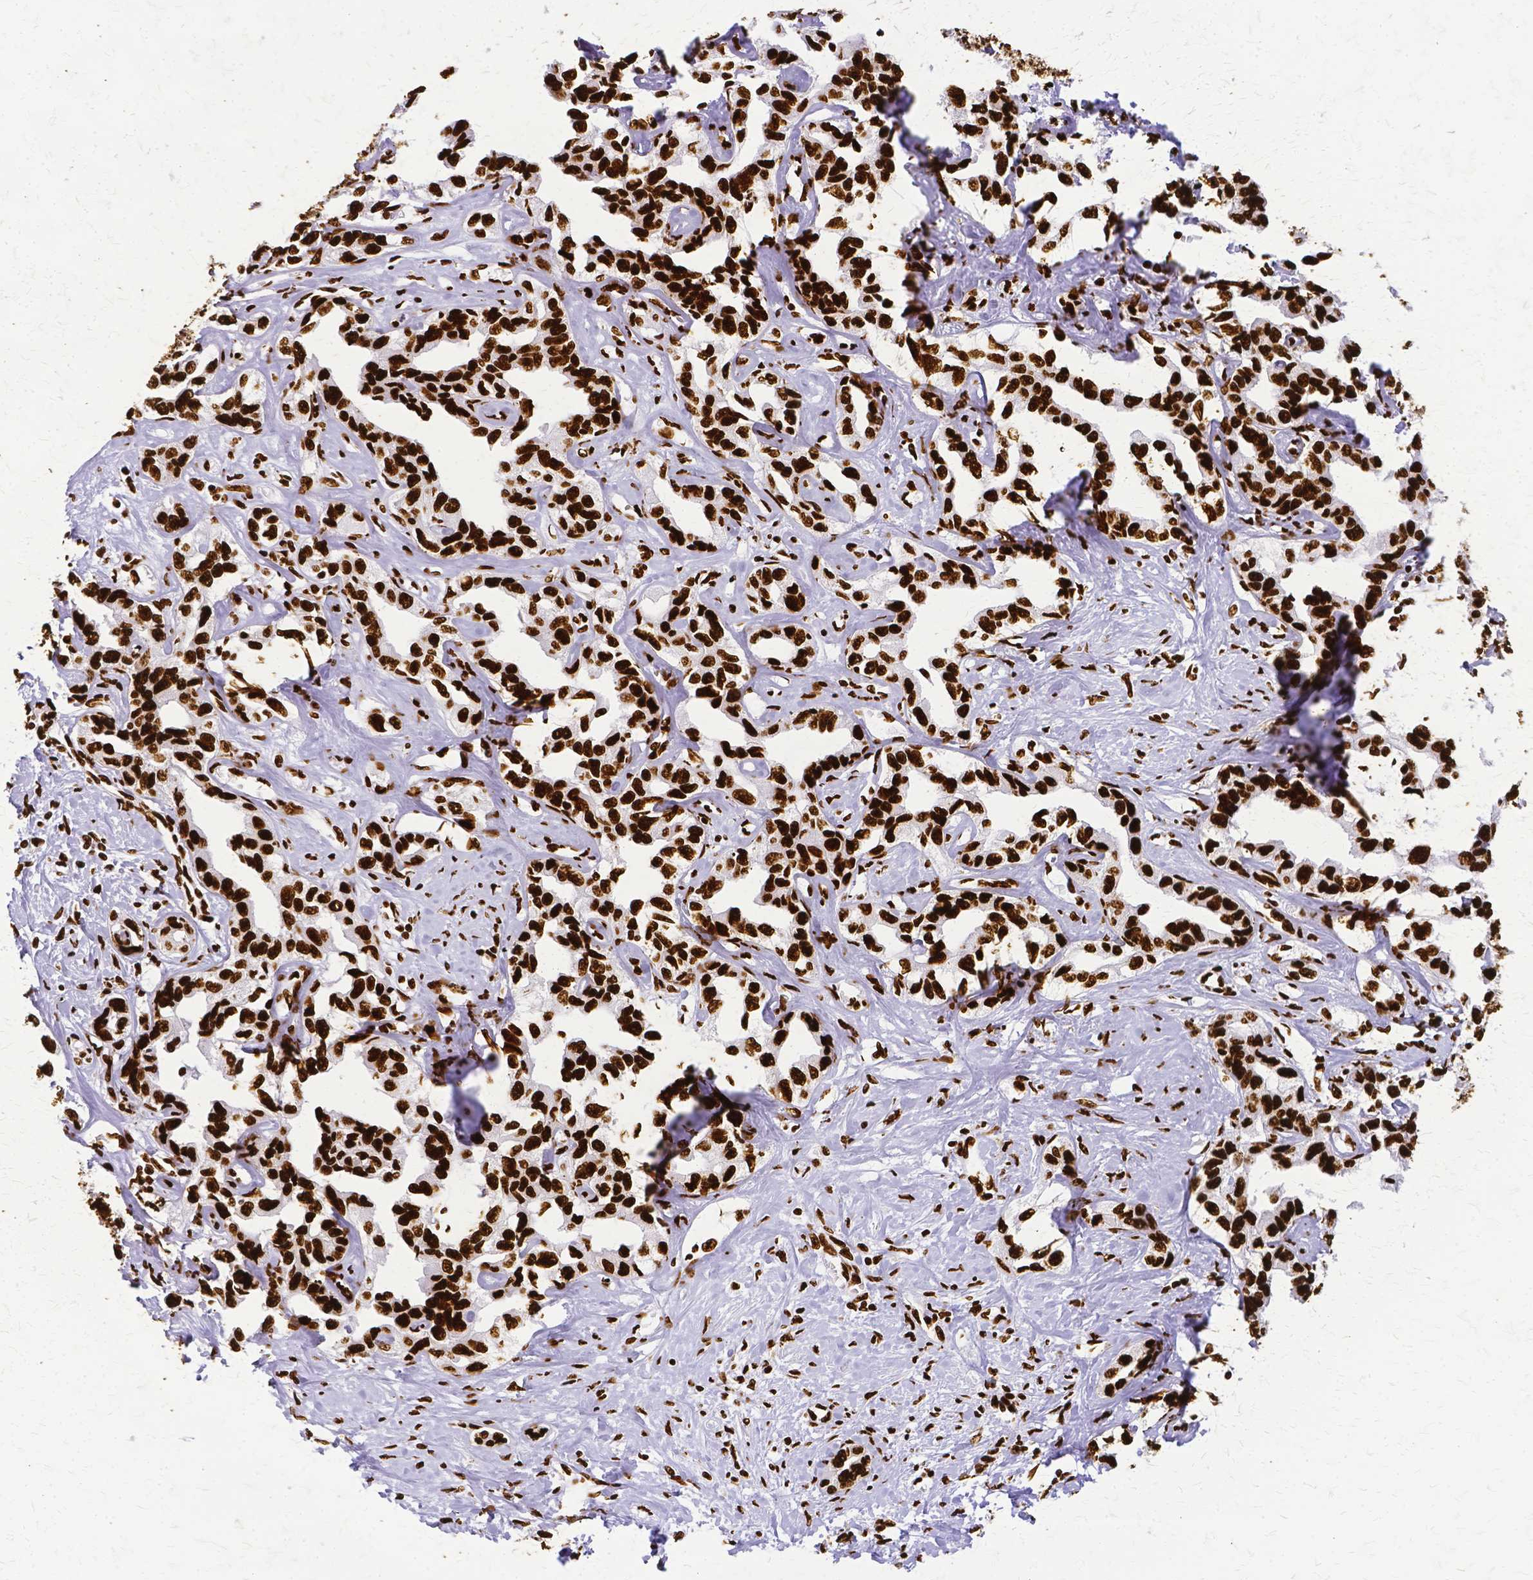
{"staining": {"intensity": "strong", "quantity": ">75%", "location": "nuclear"}, "tissue": "liver cancer", "cell_type": "Tumor cells", "image_type": "cancer", "snomed": [{"axis": "morphology", "description": "Cholangiocarcinoma"}, {"axis": "topography", "description": "Liver"}], "caption": "Liver cancer (cholangiocarcinoma) stained for a protein shows strong nuclear positivity in tumor cells.", "gene": "SFPQ", "patient": {"sex": "male", "age": 59}}